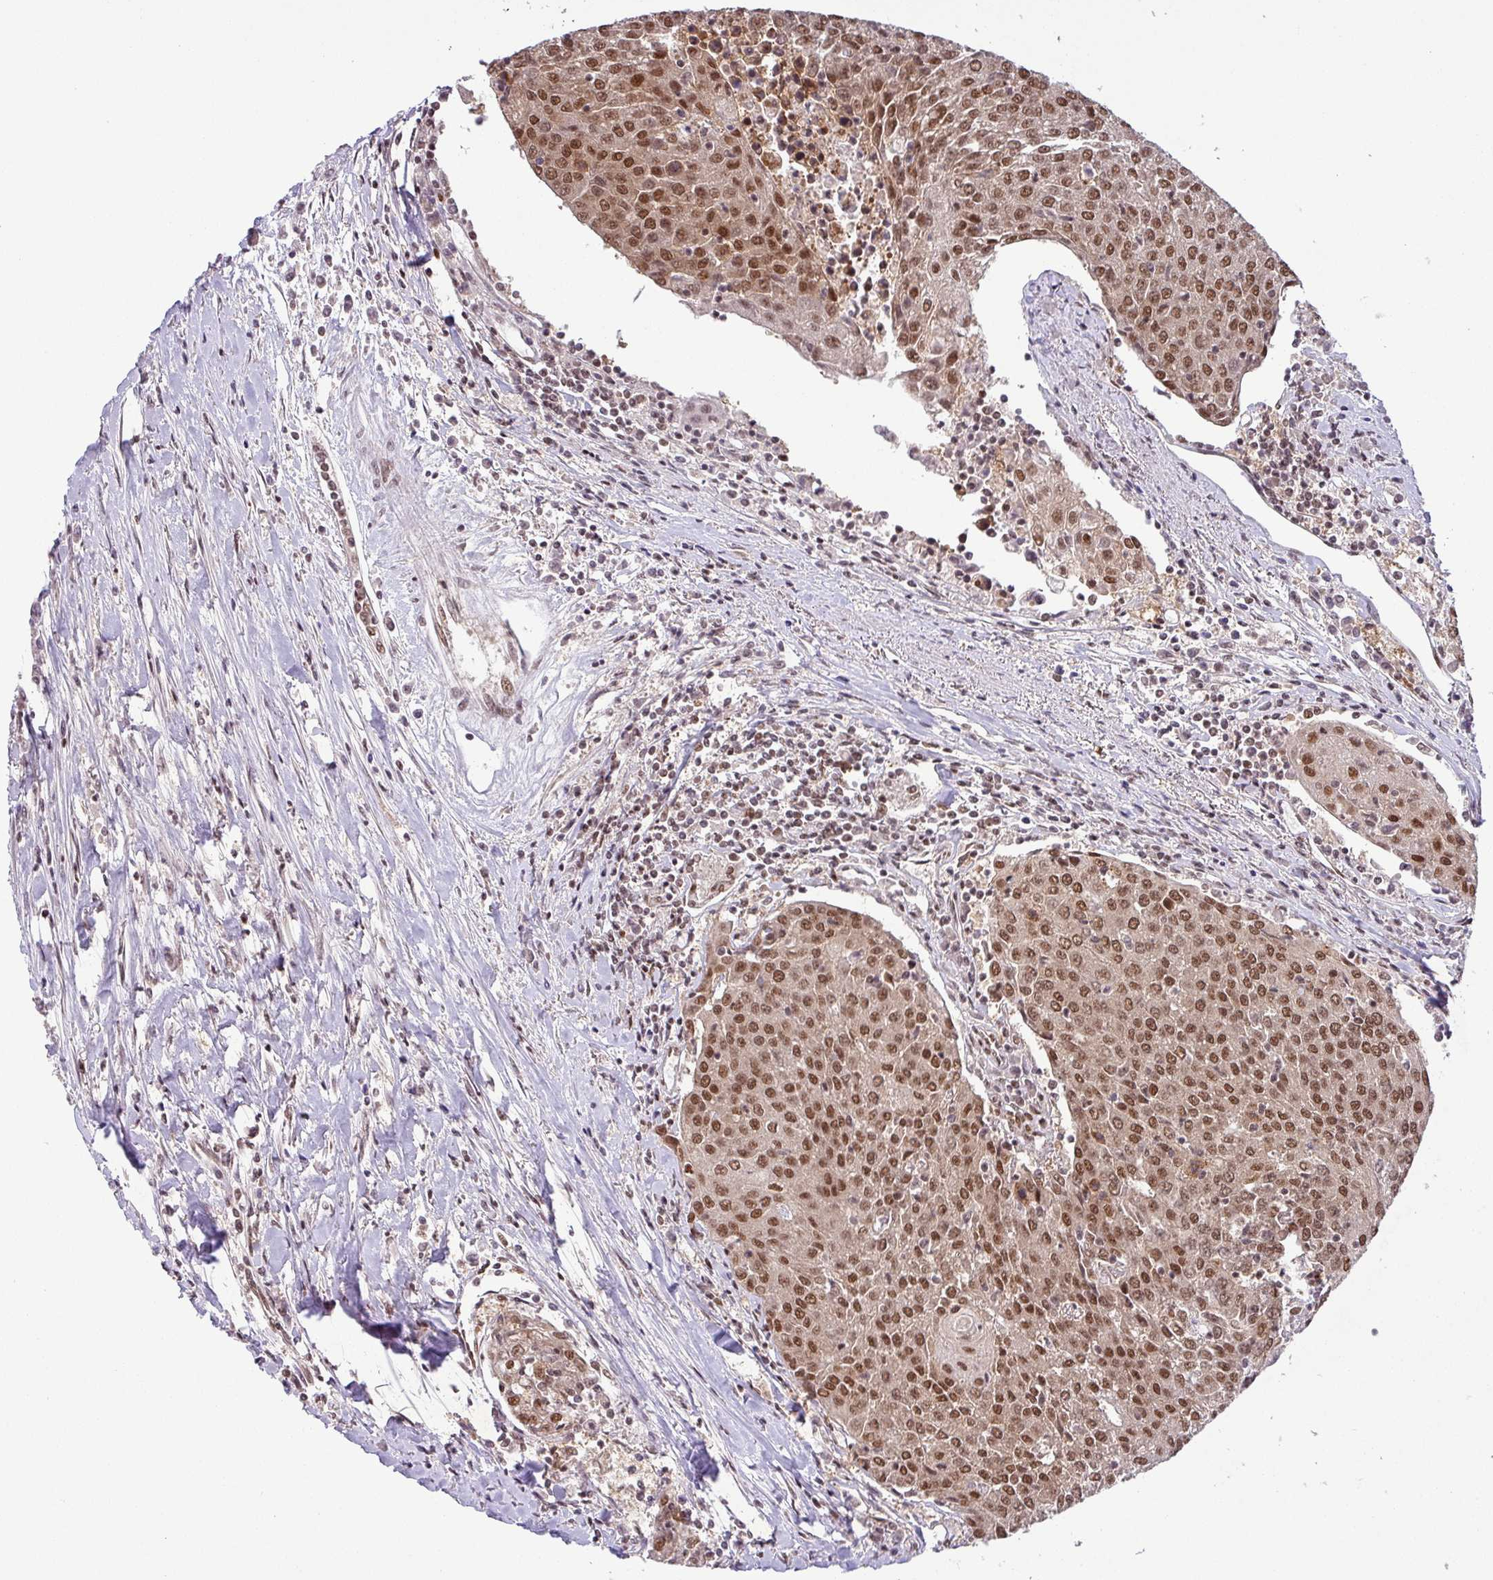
{"staining": {"intensity": "strong", "quantity": ">75%", "location": "nuclear"}, "tissue": "urothelial cancer", "cell_type": "Tumor cells", "image_type": "cancer", "snomed": [{"axis": "morphology", "description": "Urothelial carcinoma, High grade"}, {"axis": "topography", "description": "Urinary bladder"}], "caption": "A high-resolution histopathology image shows IHC staining of urothelial carcinoma (high-grade), which displays strong nuclear staining in about >75% of tumor cells. The protein is stained brown, and the nuclei are stained in blue (DAB IHC with brightfield microscopy, high magnification).", "gene": "SRSF2", "patient": {"sex": "female", "age": 85}}